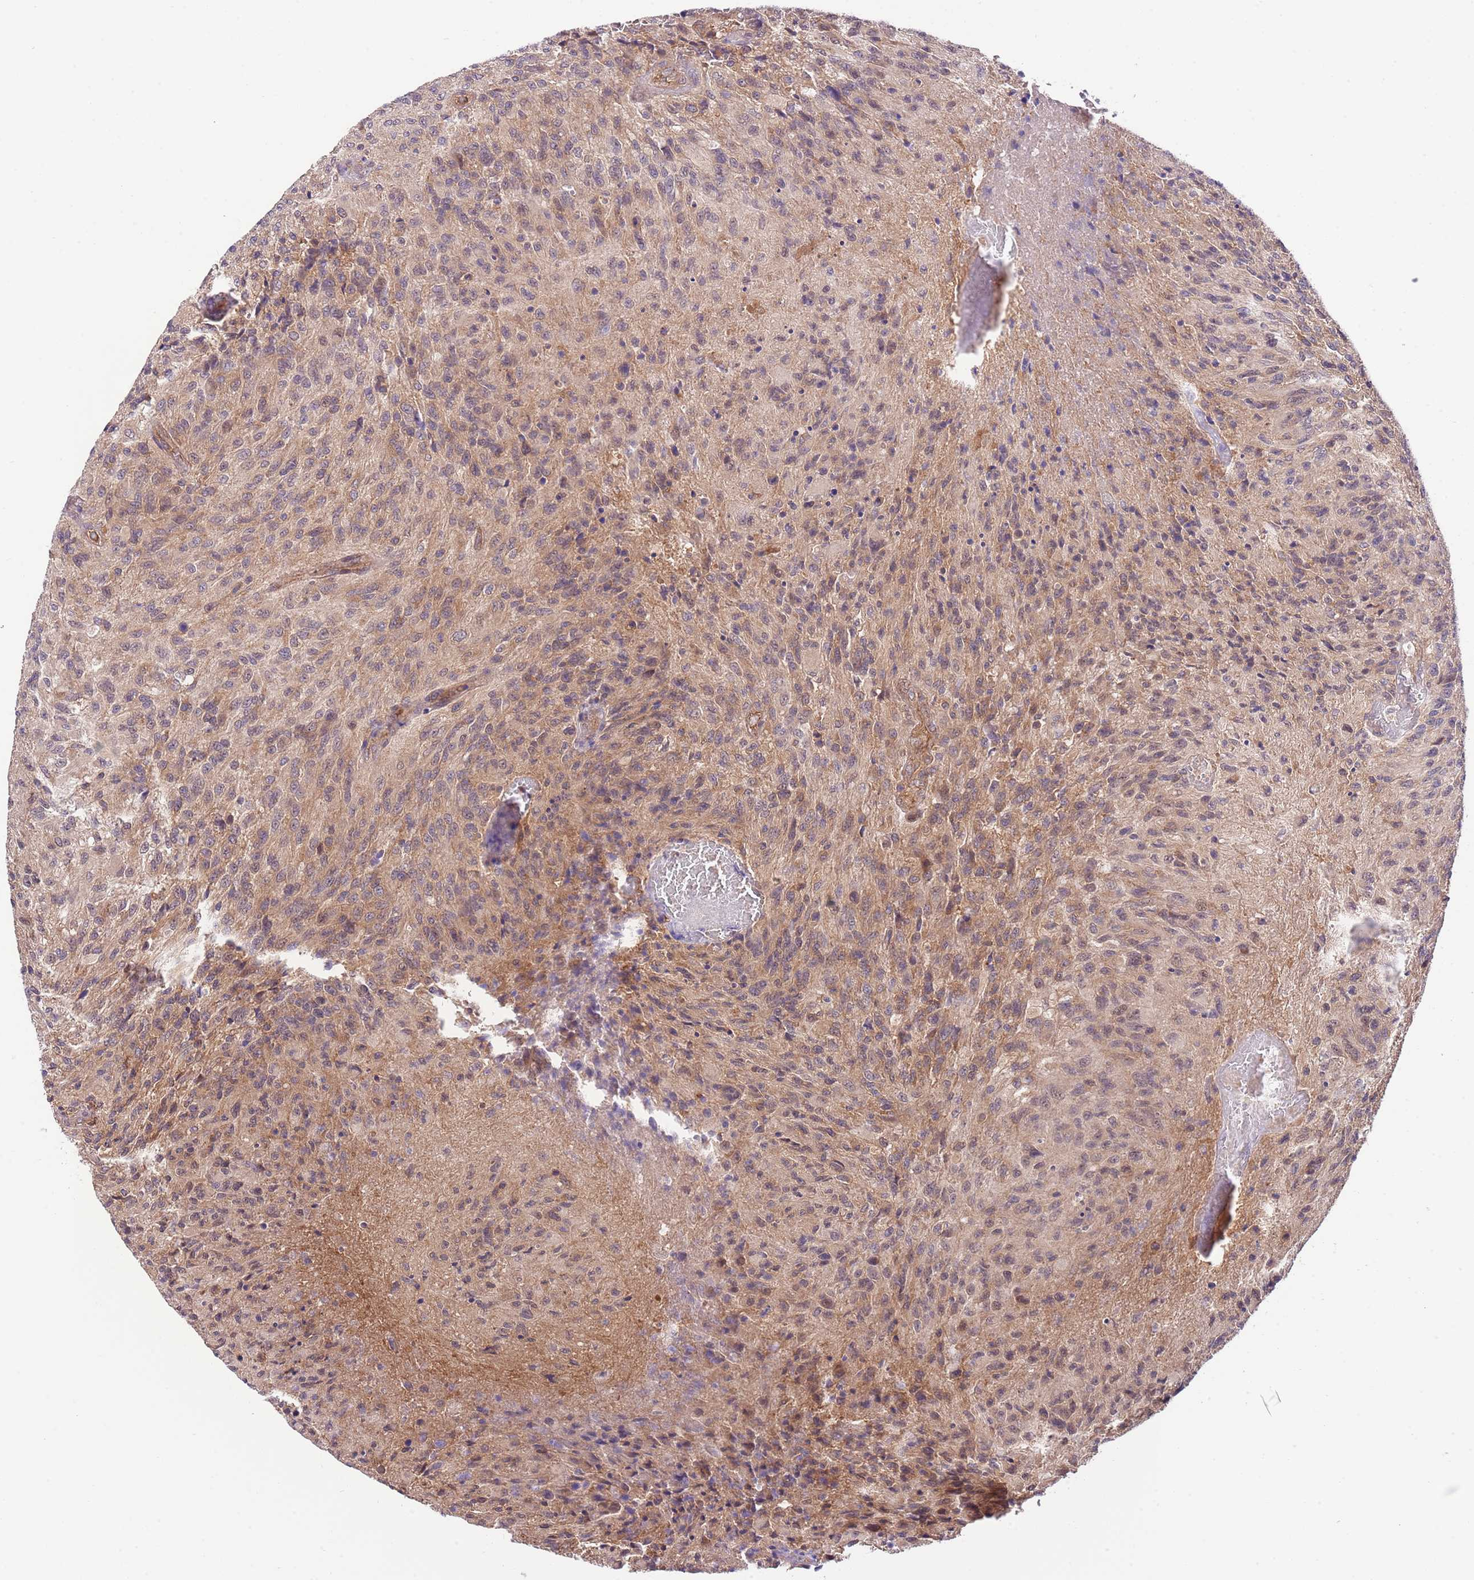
{"staining": {"intensity": "moderate", "quantity": ">75%", "location": "cytoplasmic/membranous"}, "tissue": "glioma", "cell_type": "Tumor cells", "image_type": "cancer", "snomed": [{"axis": "morphology", "description": "Normal tissue, NOS"}, {"axis": "morphology", "description": "Glioma, malignant, High grade"}, {"axis": "topography", "description": "Cerebral cortex"}], "caption": "This micrograph reveals immunohistochemistry staining of glioma, with medium moderate cytoplasmic/membranous expression in about >75% of tumor cells.", "gene": "DONSON", "patient": {"sex": "male", "age": 56}}